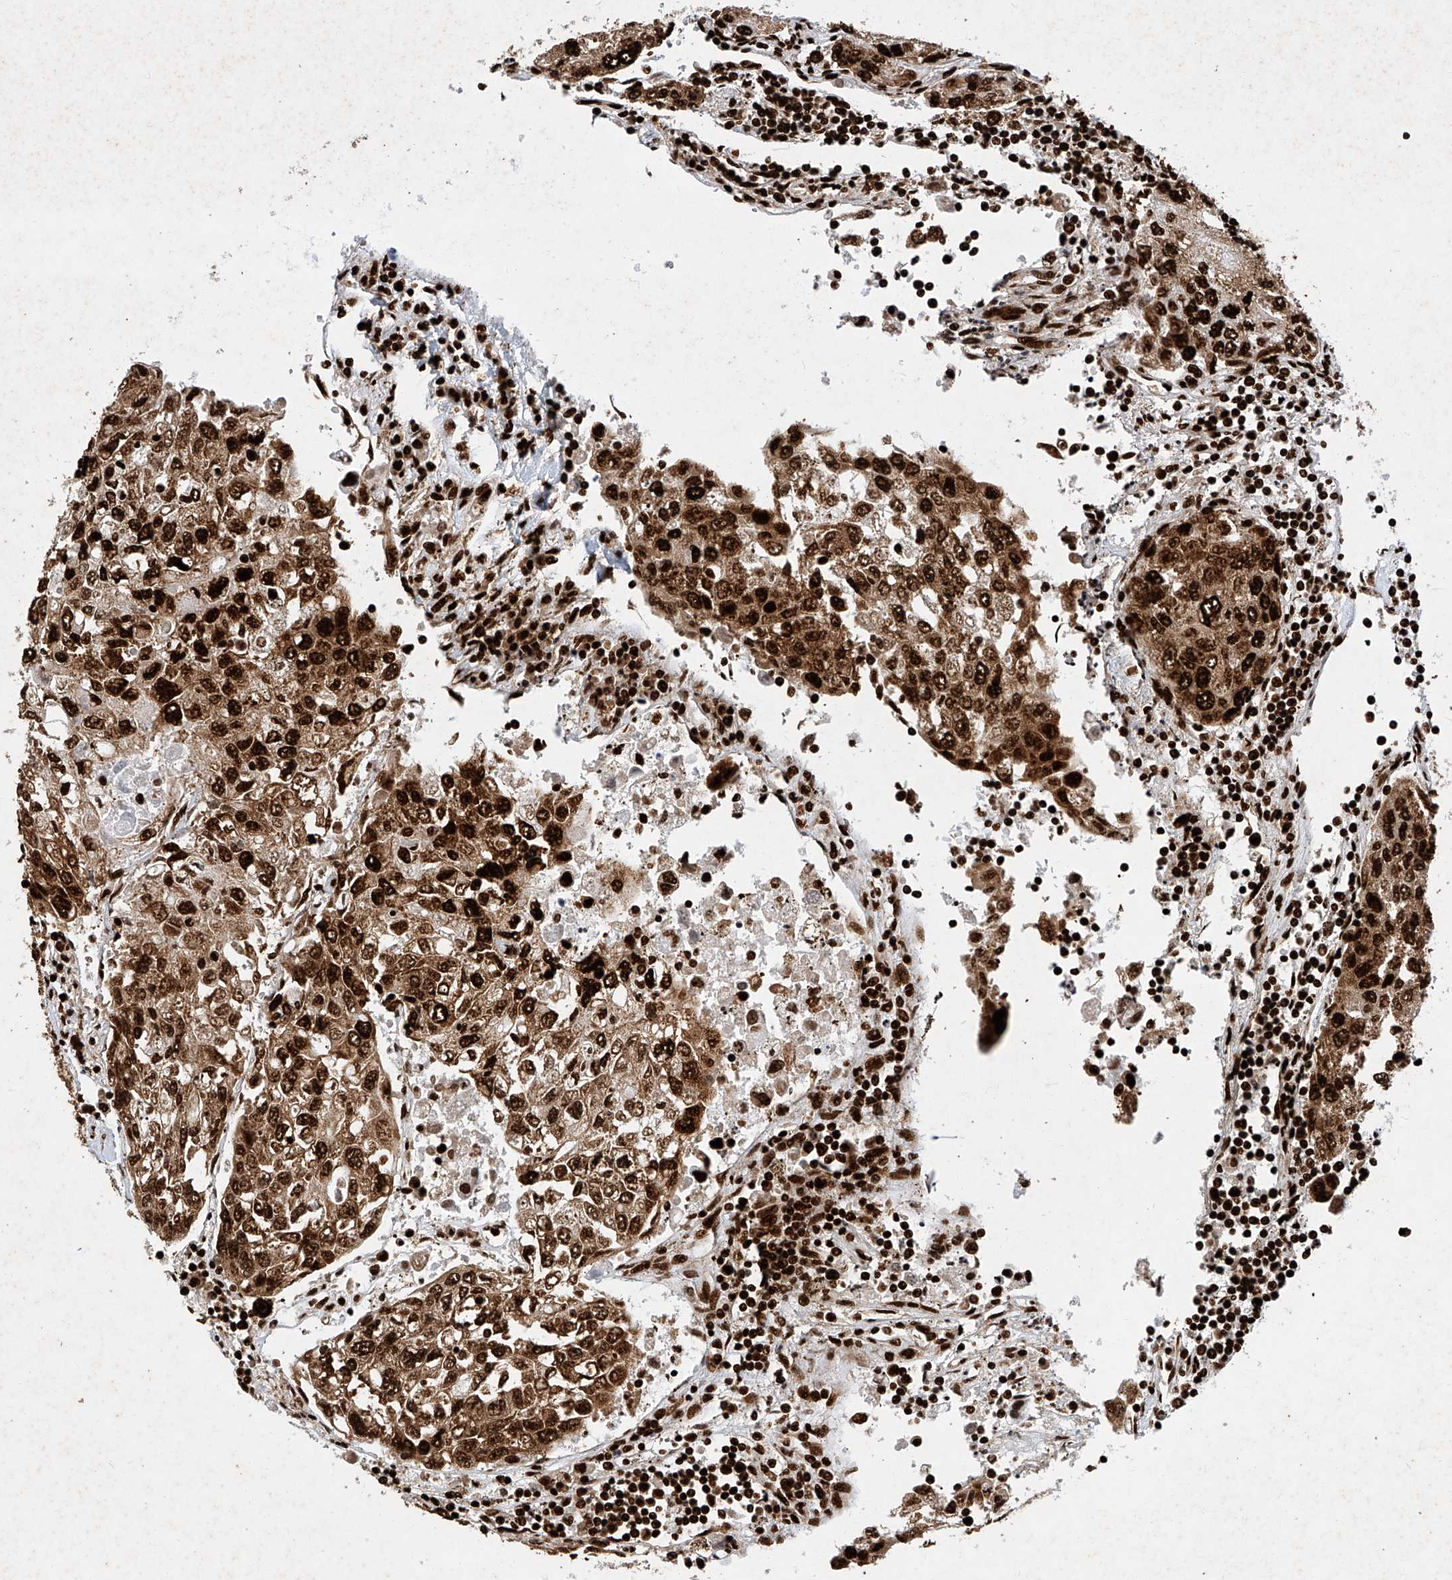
{"staining": {"intensity": "strong", "quantity": ">75%", "location": "cytoplasmic/membranous,nuclear"}, "tissue": "urothelial cancer", "cell_type": "Tumor cells", "image_type": "cancer", "snomed": [{"axis": "morphology", "description": "Urothelial carcinoma, High grade"}, {"axis": "topography", "description": "Lymph node"}, {"axis": "topography", "description": "Urinary bladder"}], "caption": "Urothelial cancer was stained to show a protein in brown. There is high levels of strong cytoplasmic/membranous and nuclear positivity in approximately >75% of tumor cells.", "gene": "SRSF6", "patient": {"sex": "male", "age": 51}}